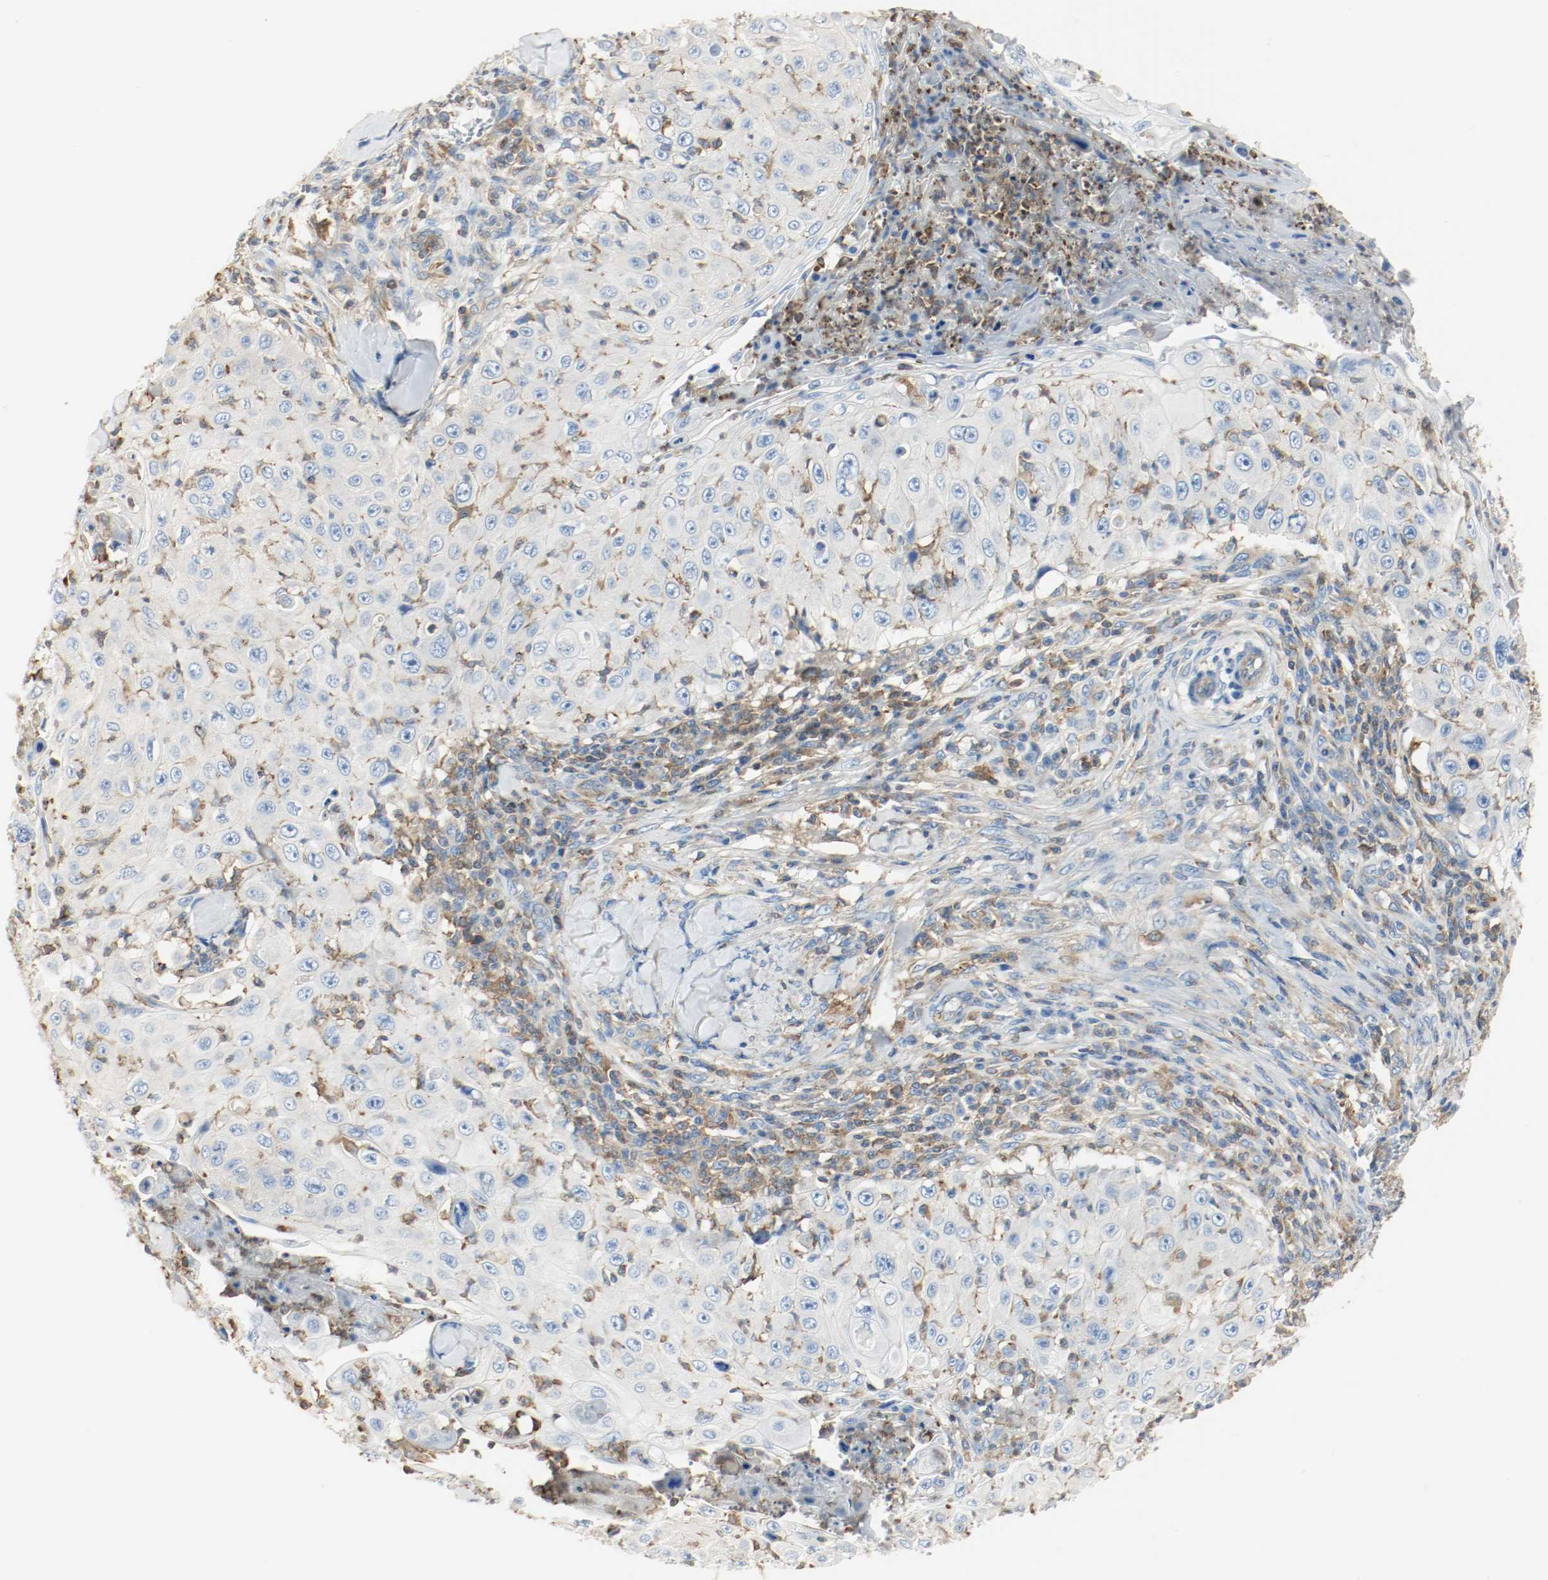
{"staining": {"intensity": "negative", "quantity": "none", "location": "none"}, "tissue": "skin cancer", "cell_type": "Tumor cells", "image_type": "cancer", "snomed": [{"axis": "morphology", "description": "Squamous cell carcinoma, NOS"}, {"axis": "topography", "description": "Skin"}], "caption": "The photomicrograph displays no staining of tumor cells in skin cancer. (Immunohistochemistry (ihc), brightfield microscopy, high magnification).", "gene": "ARPC1B", "patient": {"sex": "male", "age": 86}}